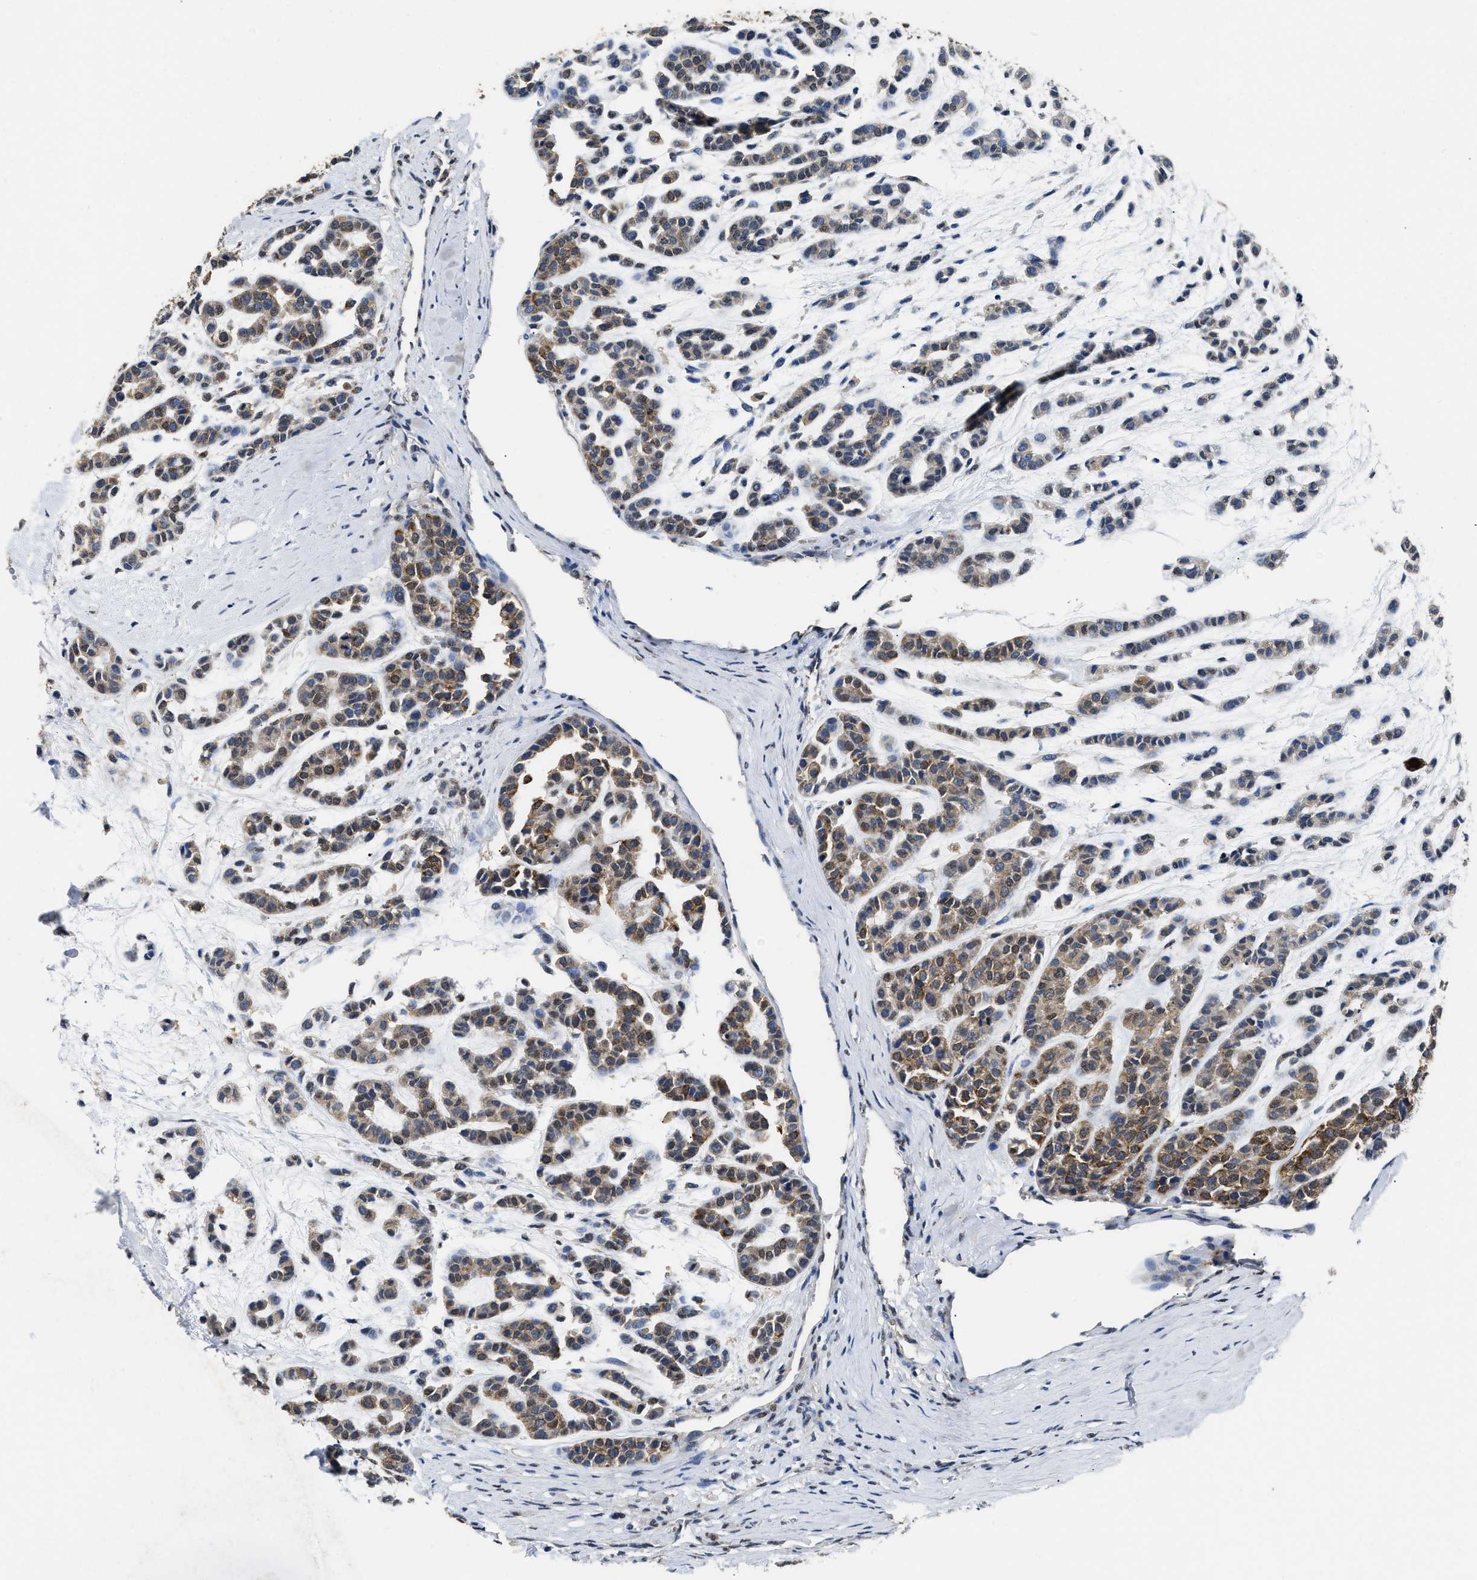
{"staining": {"intensity": "moderate", "quantity": ">75%", "location": "cytoplasmic/membranous"}, "tissue": "head and neck cancer", "cell_type": "Tumor cells", "image_type": "cancer", "snomed": [{"axis": "morphology", "description": "Adenocarcinoma, NOS"}, {"axis": "morphology", "description": "Adenoma, NOS"}, {"axis": "topography", "description": "Head-Neck"}], "caption": "A brown stain highlights moderate cytoplasmic/membranous positivity of a protein in head and neck adenocarcinoma tumor cells.", "gene": "CTNNA1", "patient": {"sex": "female", "age": 55}}